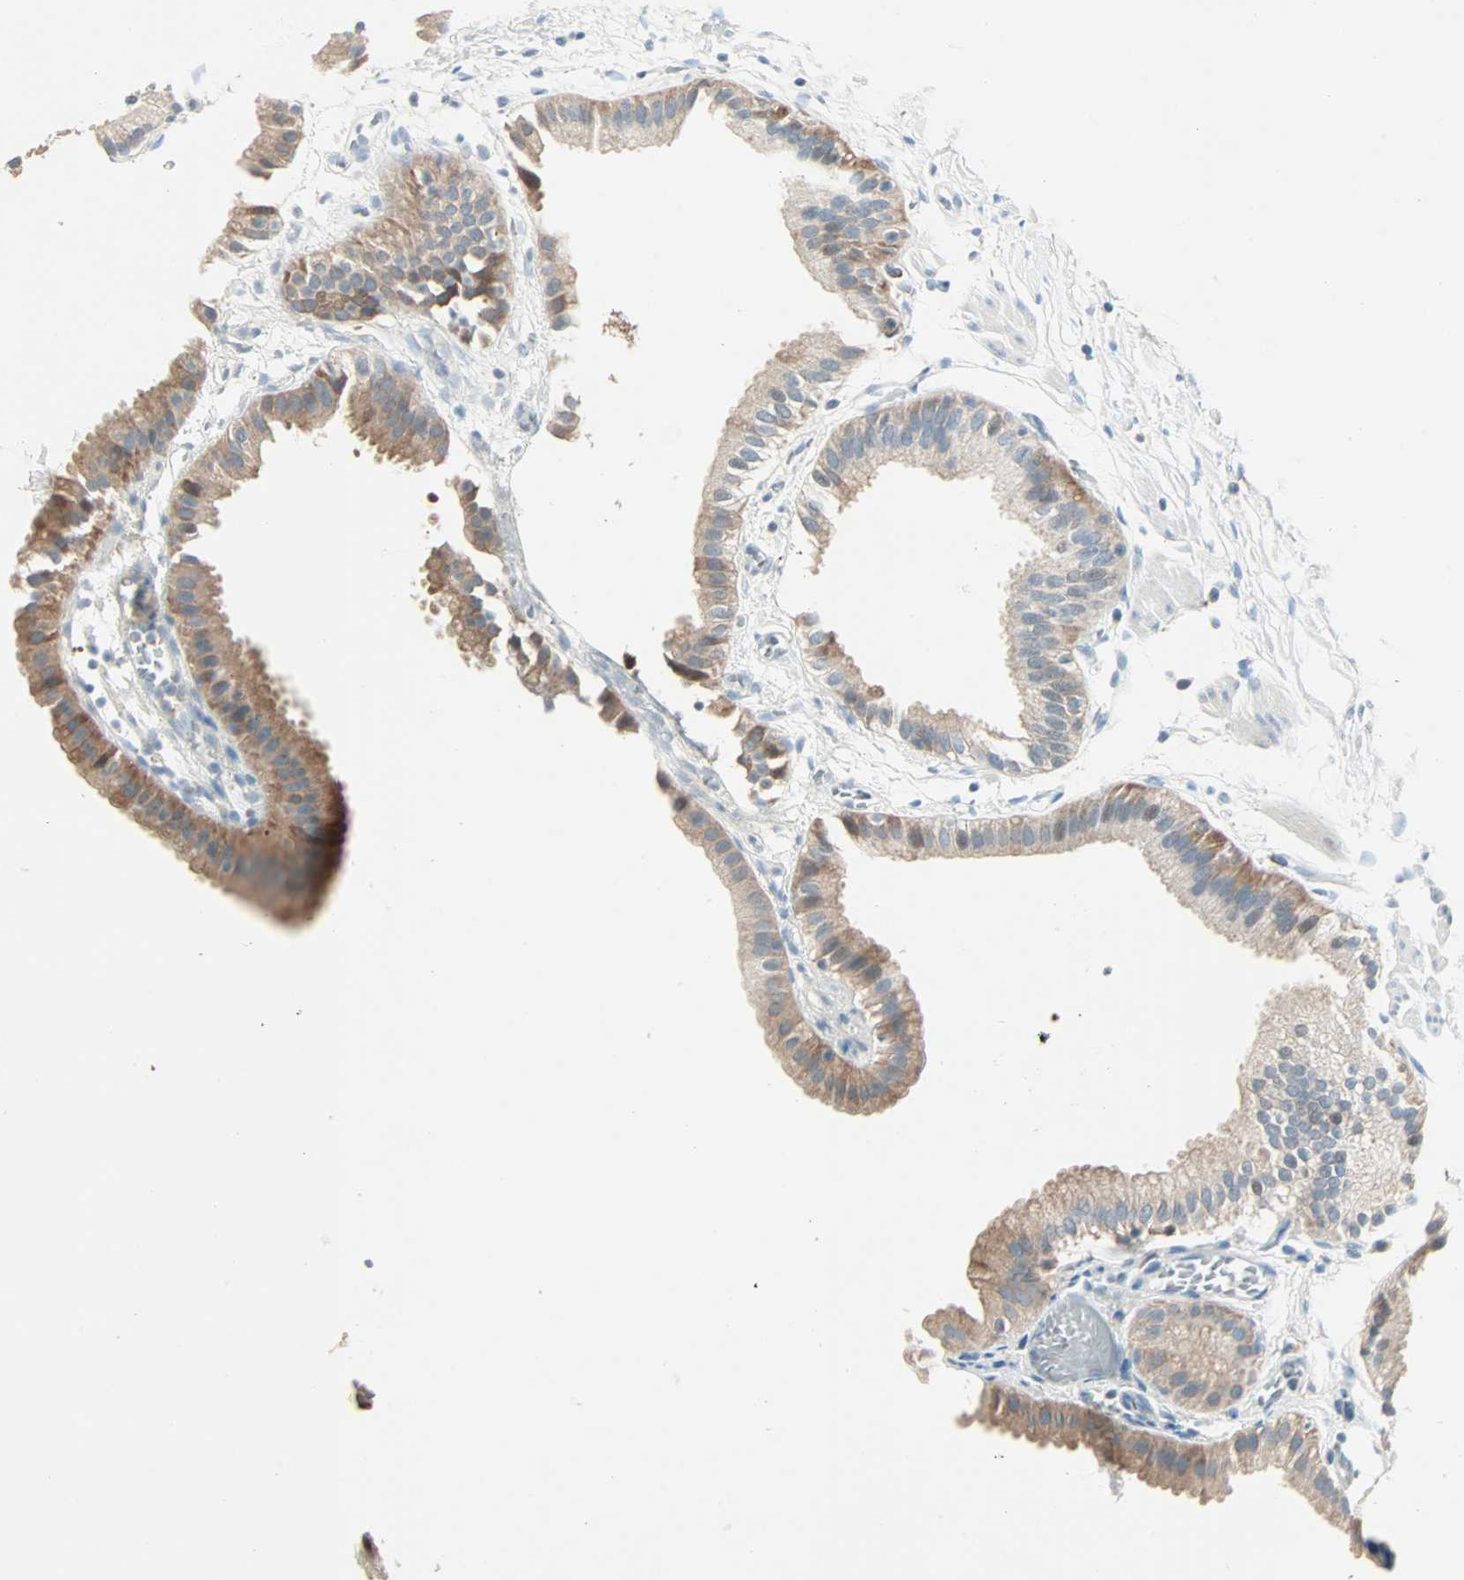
{"staining": {"intensity": "moderate", "quantity": ">75%", "location": "cytoplasmic/membranous"}, "tissue": "gallbladder", "cell_type": "Glandular cells", "image_type": "normal", "snomed": [{"axis": "morphology", "description": "Normal tissue, NOS"}, {"axis": "topography", "description": "Gallbladder"}], "caption": "A histopathology image of gallbladder stained for a protein shows moderate cytoplasmic/membranous brown staining in glandular cells.", "gene": "SMIM8", "patient": {"sex": "female", "age": 63}}